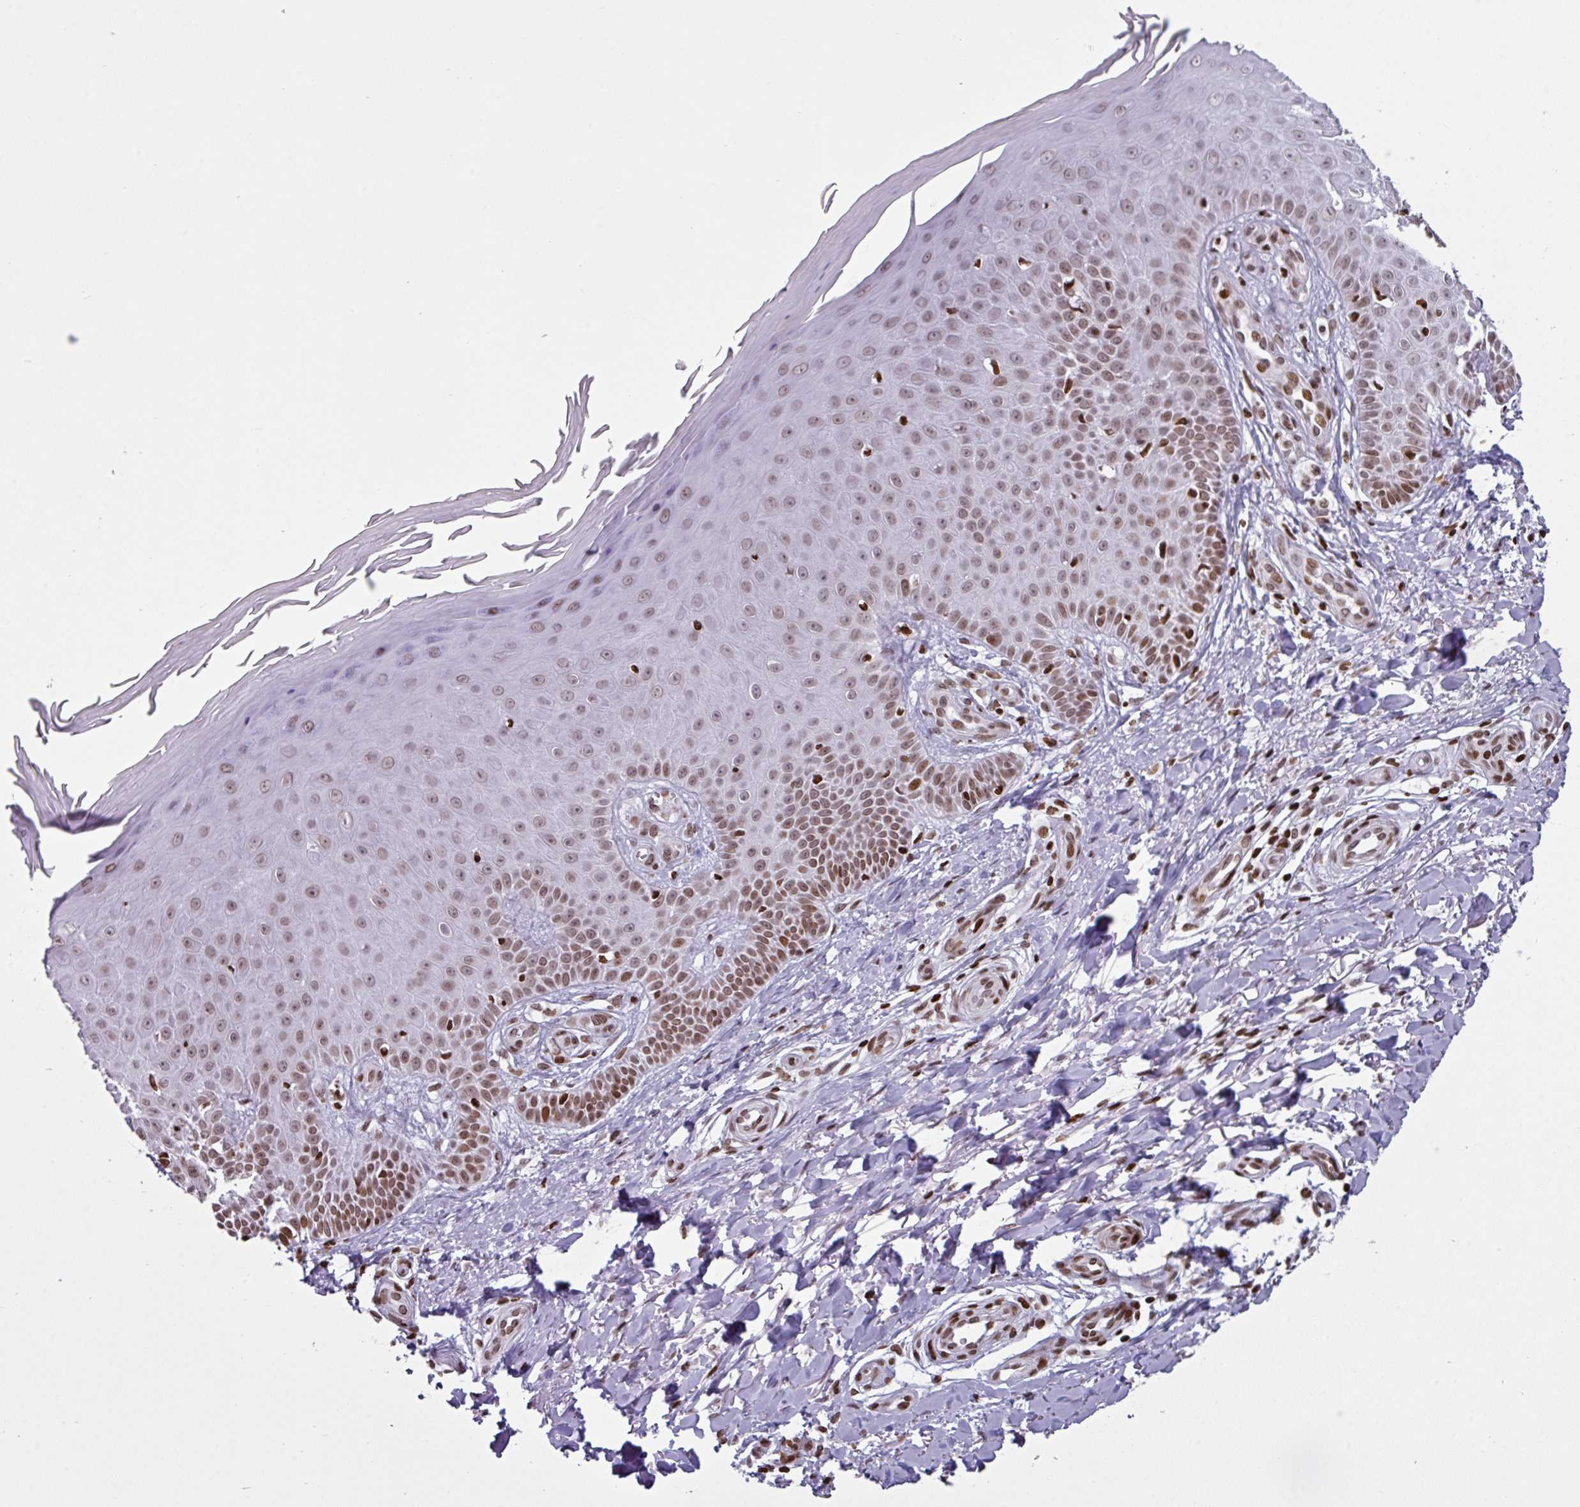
{"staining": {"intensity": "moderate", "quantity": ">75%", "location": "nuclear"}, "tissue": "skin", "cell_type": "Fibroblasts", "image_type": "normal", "snomed": [{"axis": "morphology", "description": "Normal tissue, NOS"}, {"axis": "topography", "description": "Skin"}], "caption": "Normal skin reveals moderate nuclear staining in about >75% of fibroblasts, visualized by immunohistochemistry.", "gene": "RASL11A", "patient": {"sex": "male", "age": 81}}